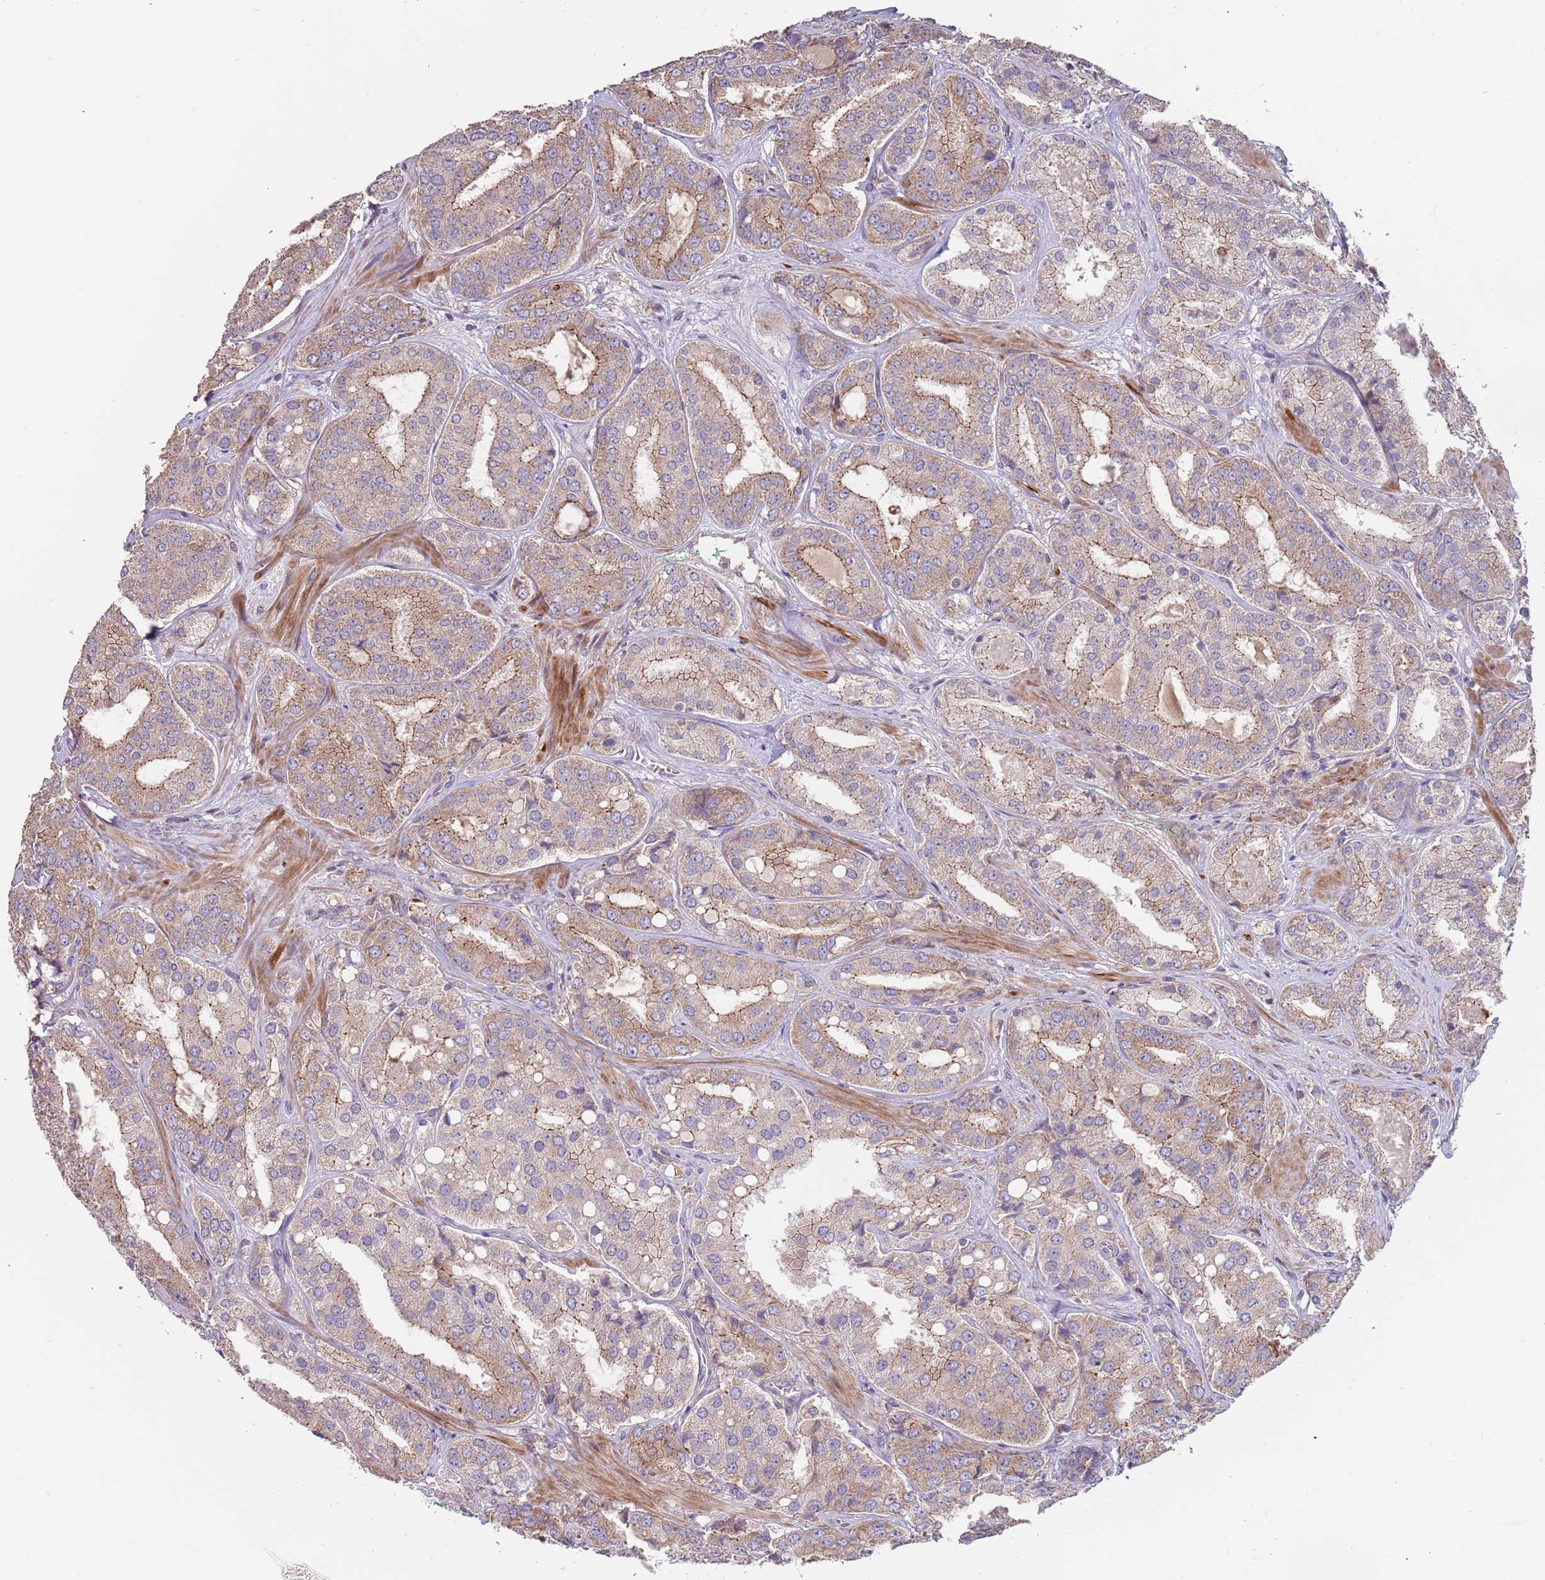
{"staining": {"intensity": "moderate", "quantity": "25%-75%", "location": "cytoplasmic/membranous"}, "tissue": "prostate cancer", "cell_type": "Tumor cells", "image_type": "cancer", "snomed": [{"axis": "morphology", "description": "Adenocarcinoma, High grade"}, {"axis": "topography", "description": "Prostate"}], "caption": "Protein analysis of adenocarcinoma (high-grade) (prostate) tissue shows moderate cytoplasmic/membranous expression in approximately 25%-75% of tumor cells.", "gene": "ABCC10", "patient": {"sex": "male", "age": 63}}